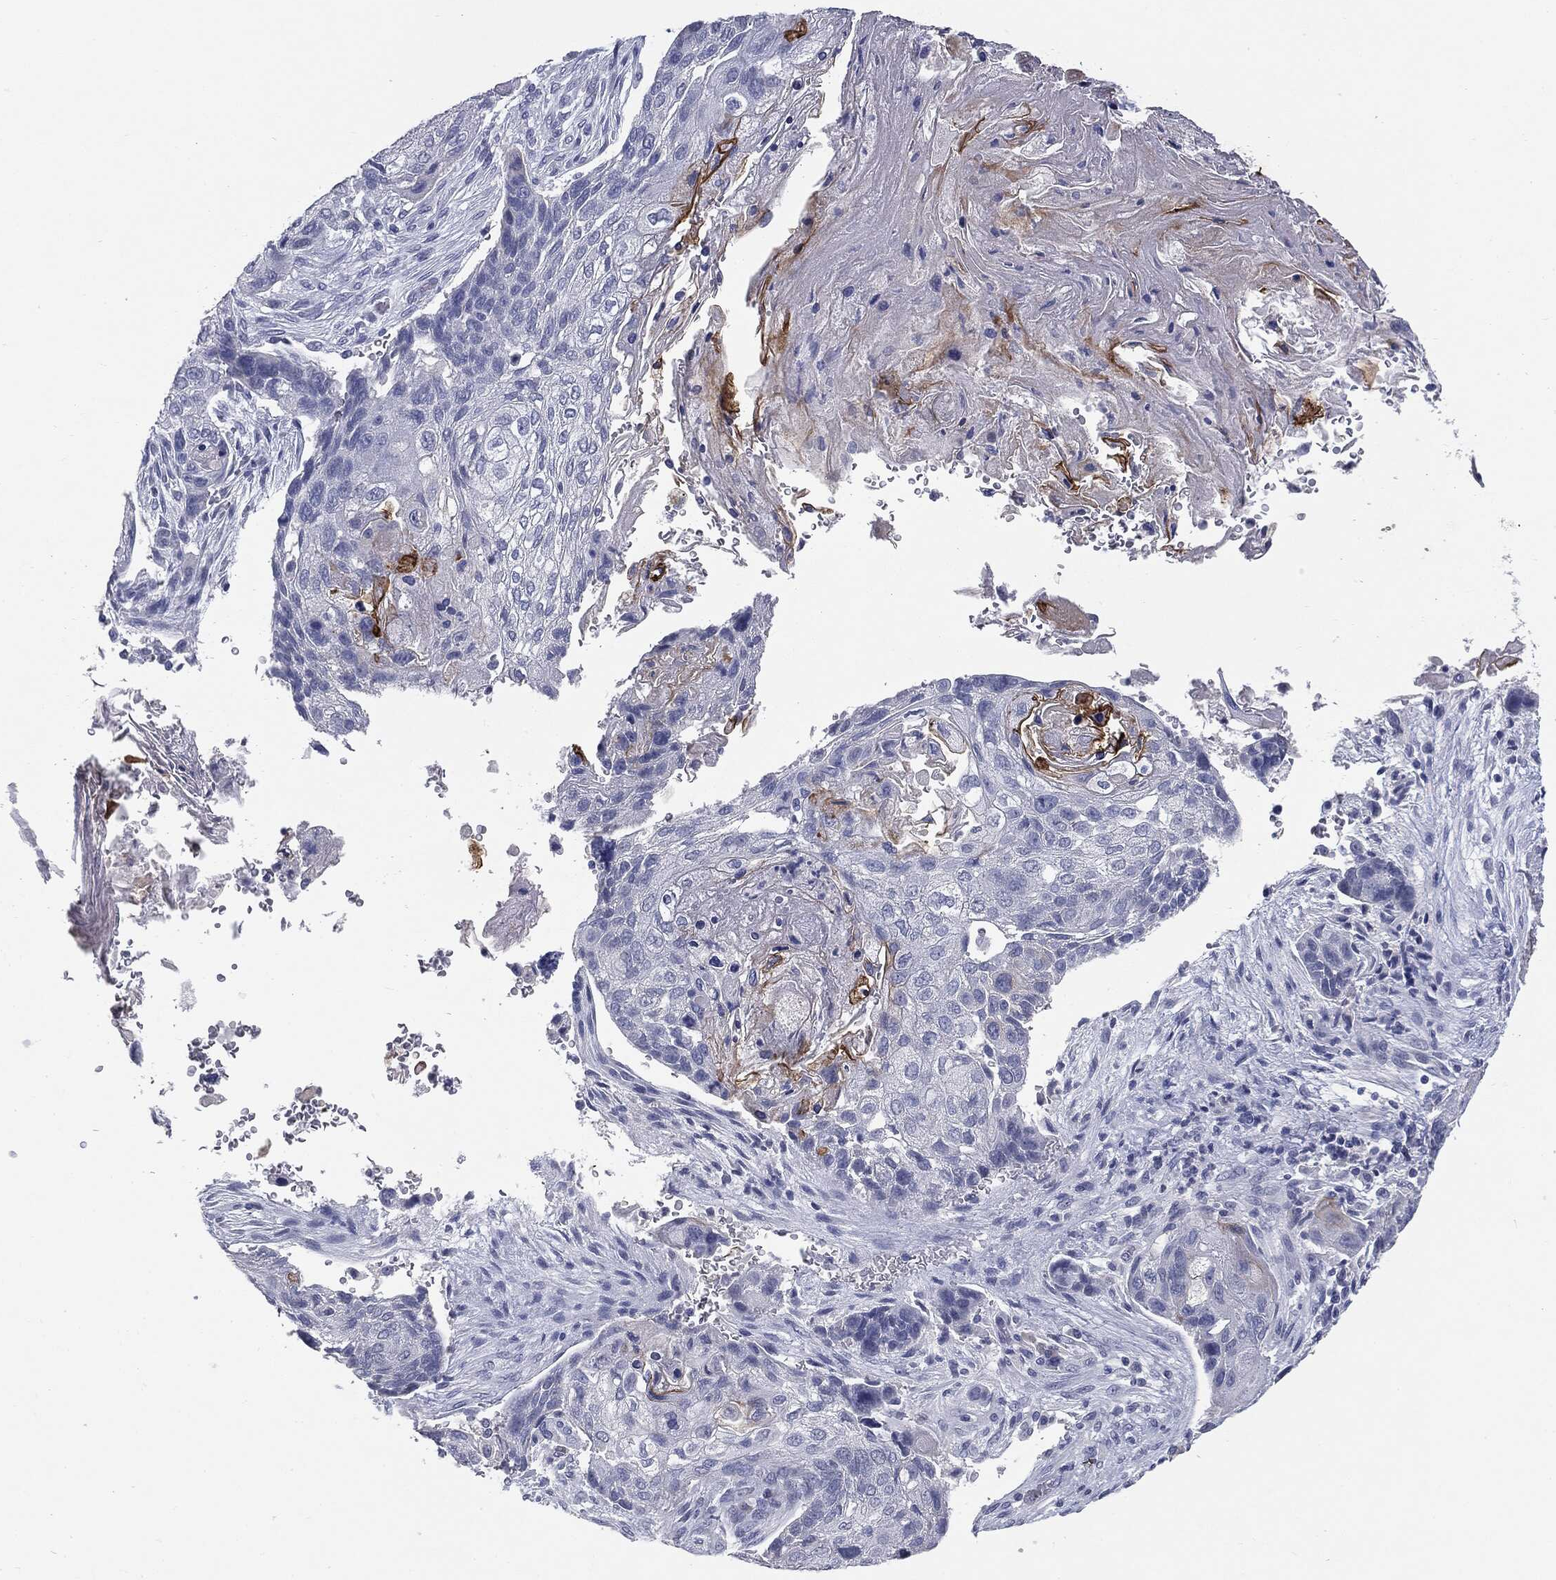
{"staining": {"intensity": "negative", "quantity": "none", "location": "none"}, "tissue": "lung cancer", "cell_type": "Tumor cells", "image_type": "cancer", "snomed": [{"axis": "morphology", "description": "Normal tissue, NOS"}, {"axis": "morphology", "description": "Squamous cell carcinoma, NOS"}, {"axis": "topography", "description": "Bronchus"}, {"axis": "topography", "description": "Lung"}], "caption": "Lung cancer was stained to show a protein in brown. There is no significant positivity in tumor cells. (Stains: DAB IHC with hematoxylin counter stain, Microscopy: brightfield microscopy at high magnification).", "gene": "MUC1", "patient": {"sex": "male", "age": 69}}